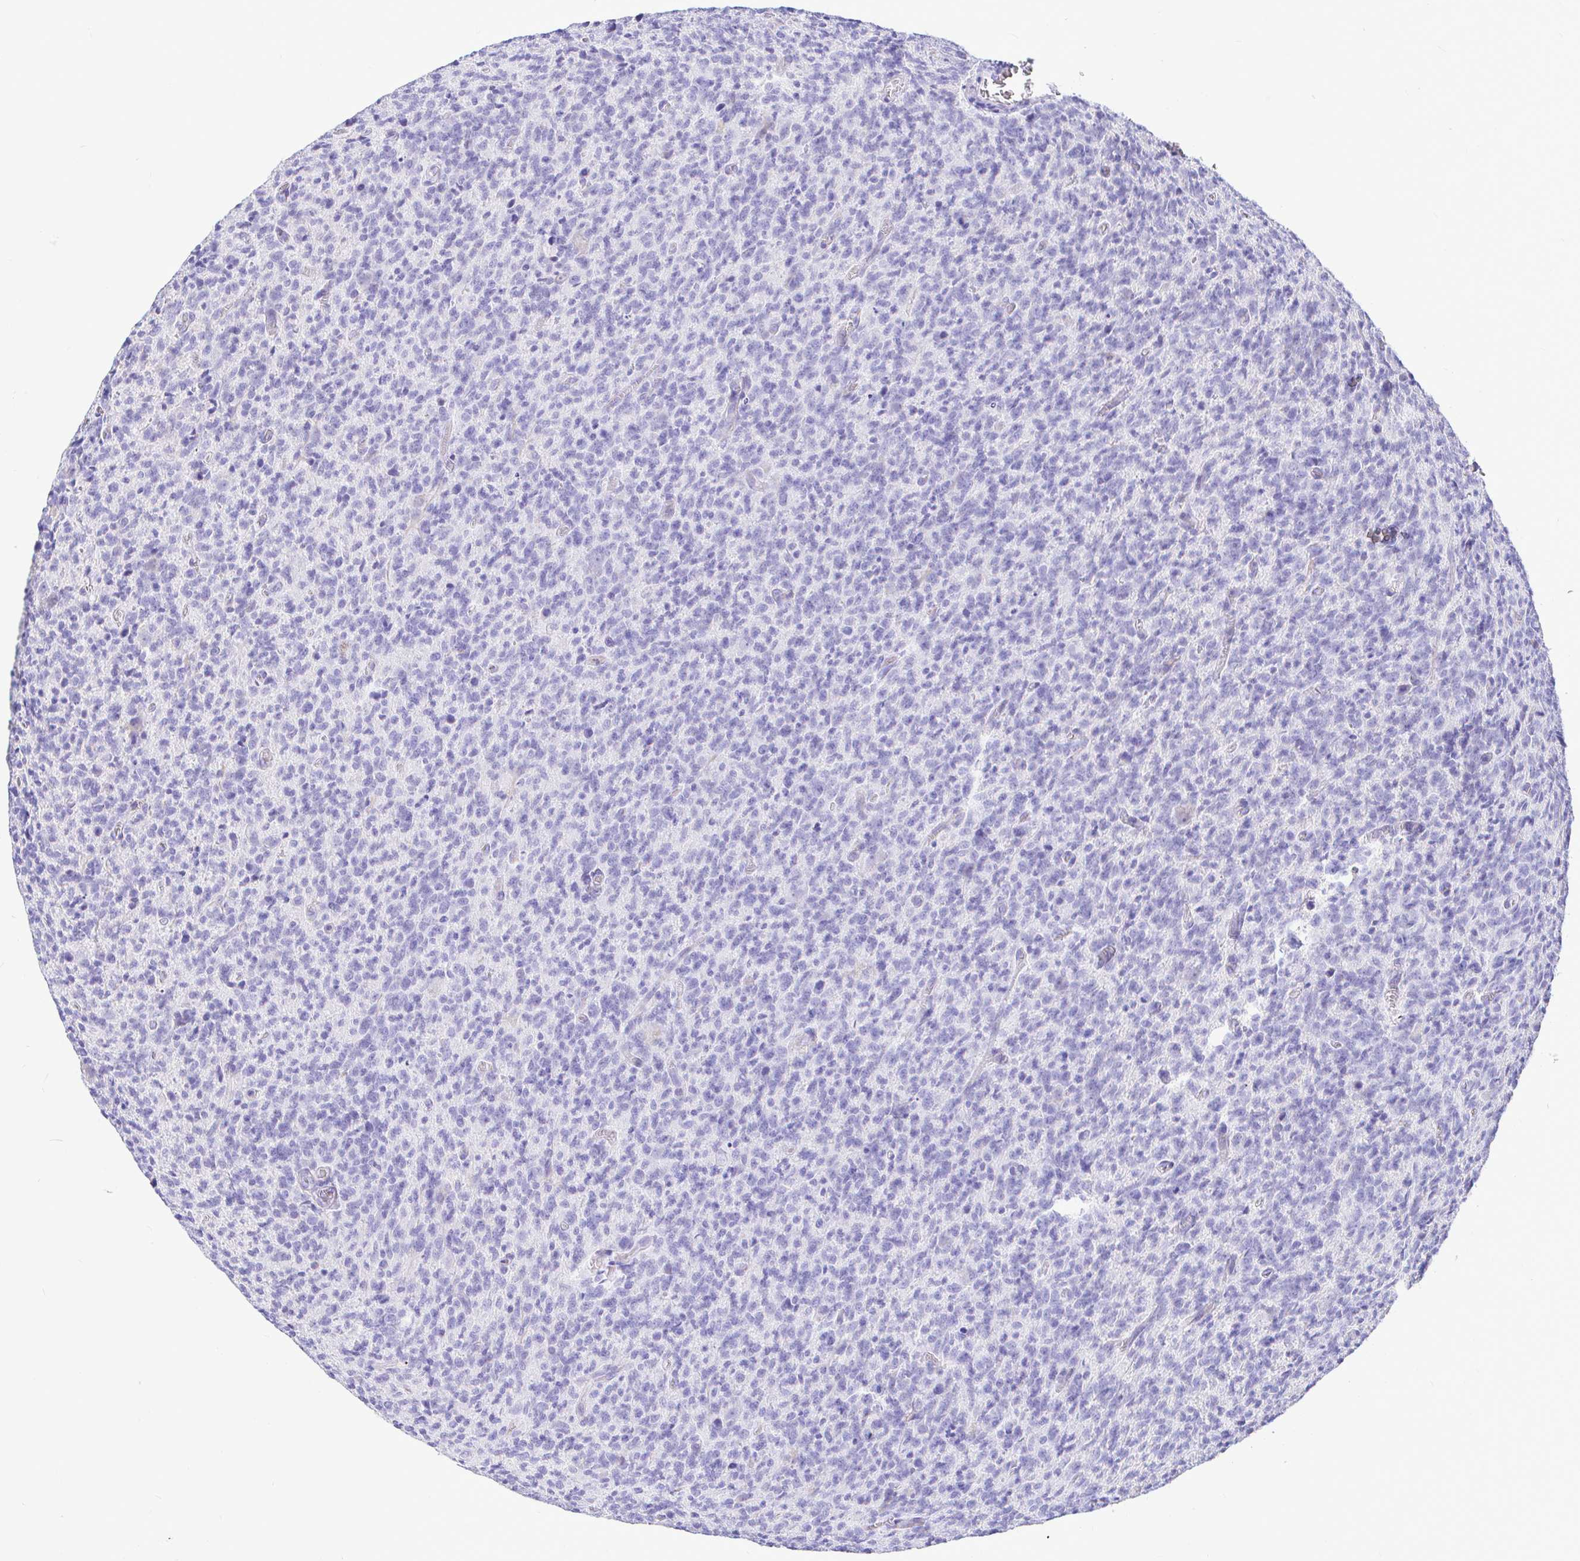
{"staining": {"intensity": "negative", "quantity": "none", "location": "none"}, "tissue": "glioma", "cell_type": "Tumor cells", "image_type": "cancer", "snomed": [{"axis": "morphology", "description": "Glioma, malignant, High grade"}, {"axis": "topography", "description": "Brain"}], "caption": "The IHC photomicrograph has no significant expression in tumor cells of glioma tissue.", "gene": "CCDC62", "patient": {"sex": "male", "age": 76}}